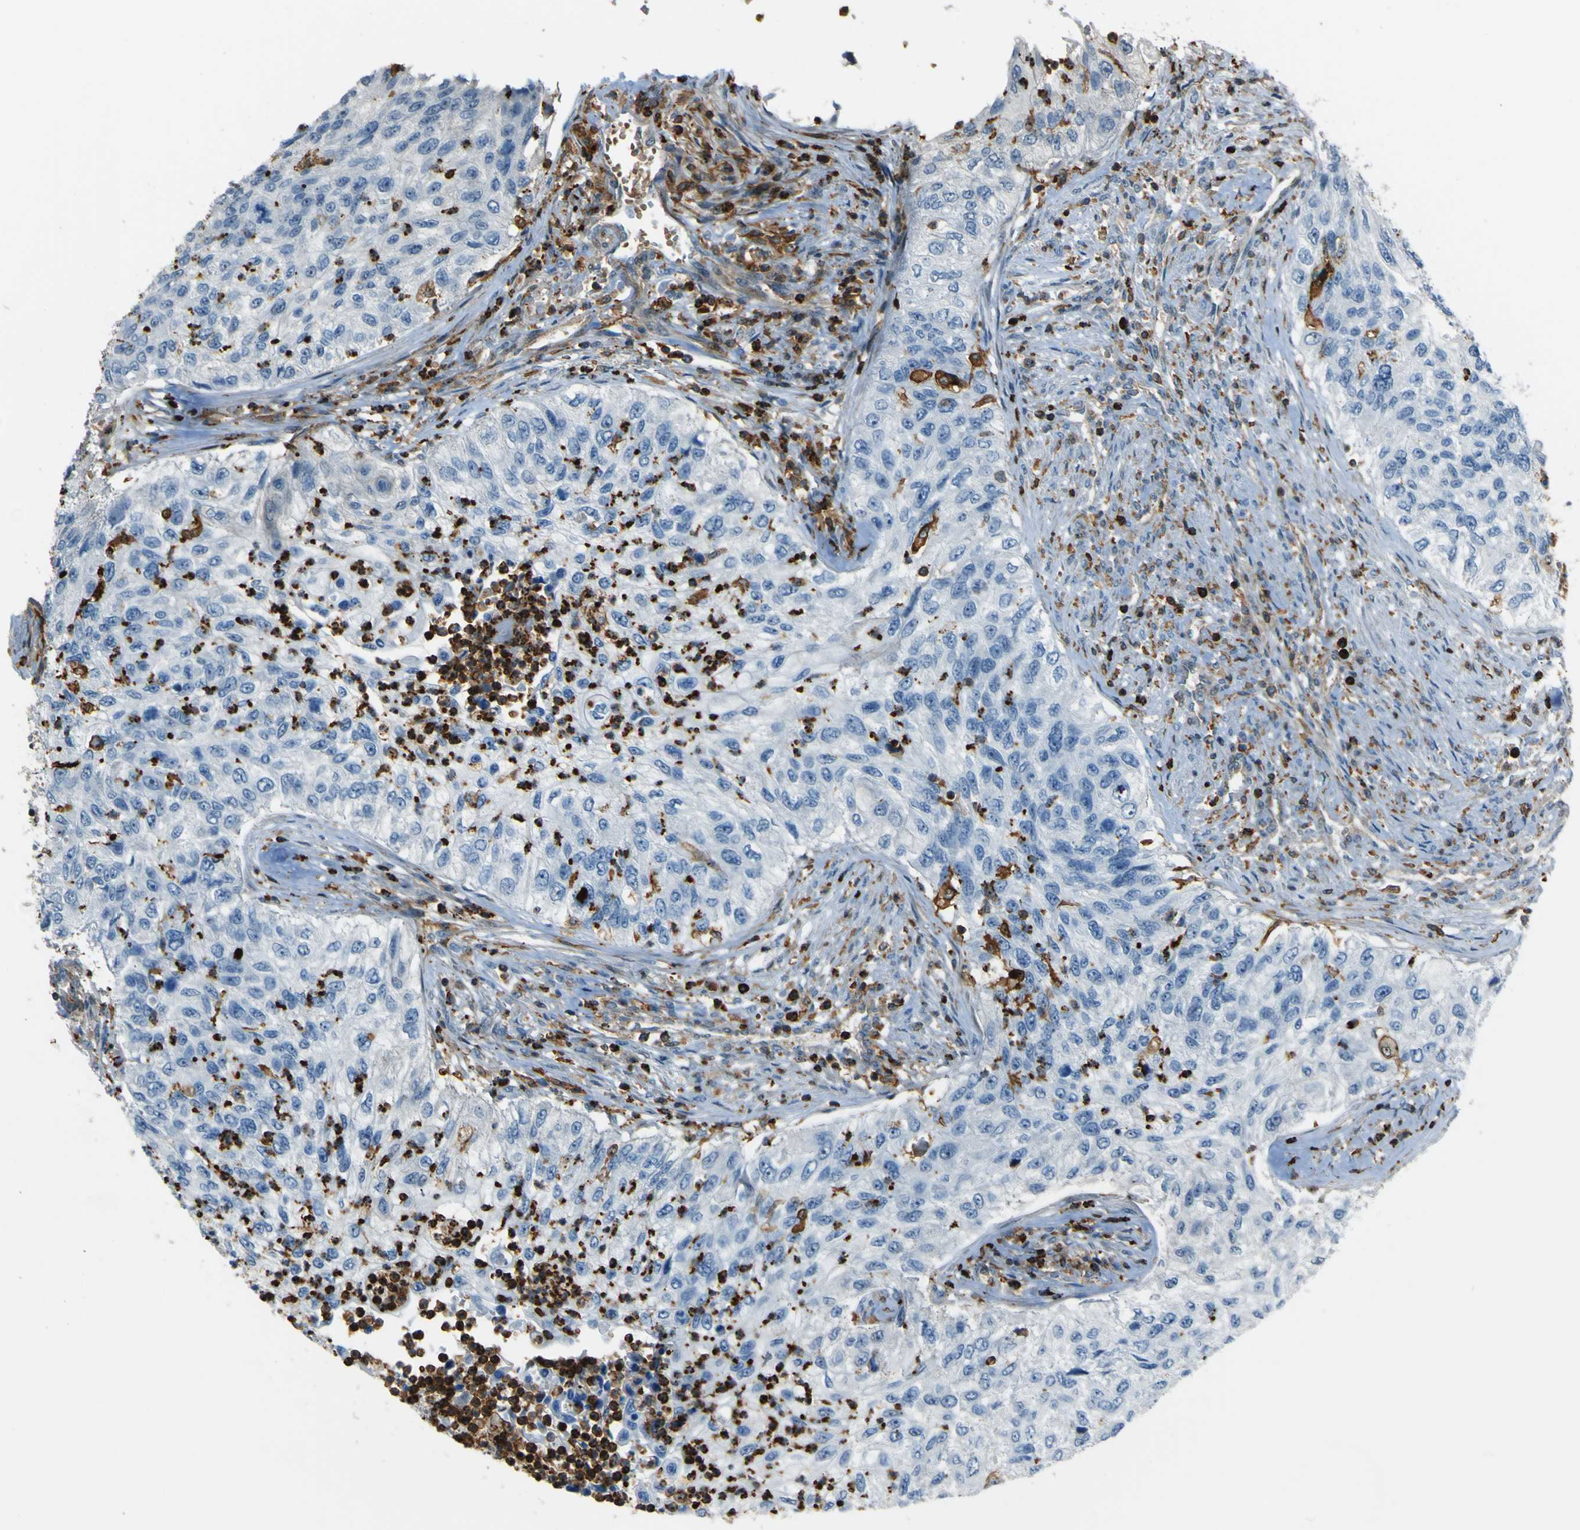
{"staining": {"intensity": "negative", "quantity": "none", "location": "none"}, "tissue": "urothelial cancer", "cell_type": "Tumor cells", "image_type": "cancer", "snomed": [{"axis": "morphology", "description": "Urothelial carcinoma, High grade"}, {"axis": "topography", "description": "Urinary bladder"}], "caption": "Histopathology image shows no protein expression in tumor cells of urothelial carcinoma (high-grade) tissue.", "gene": "PCDHB5", "patient": {"sex": "female", "age": 60}}